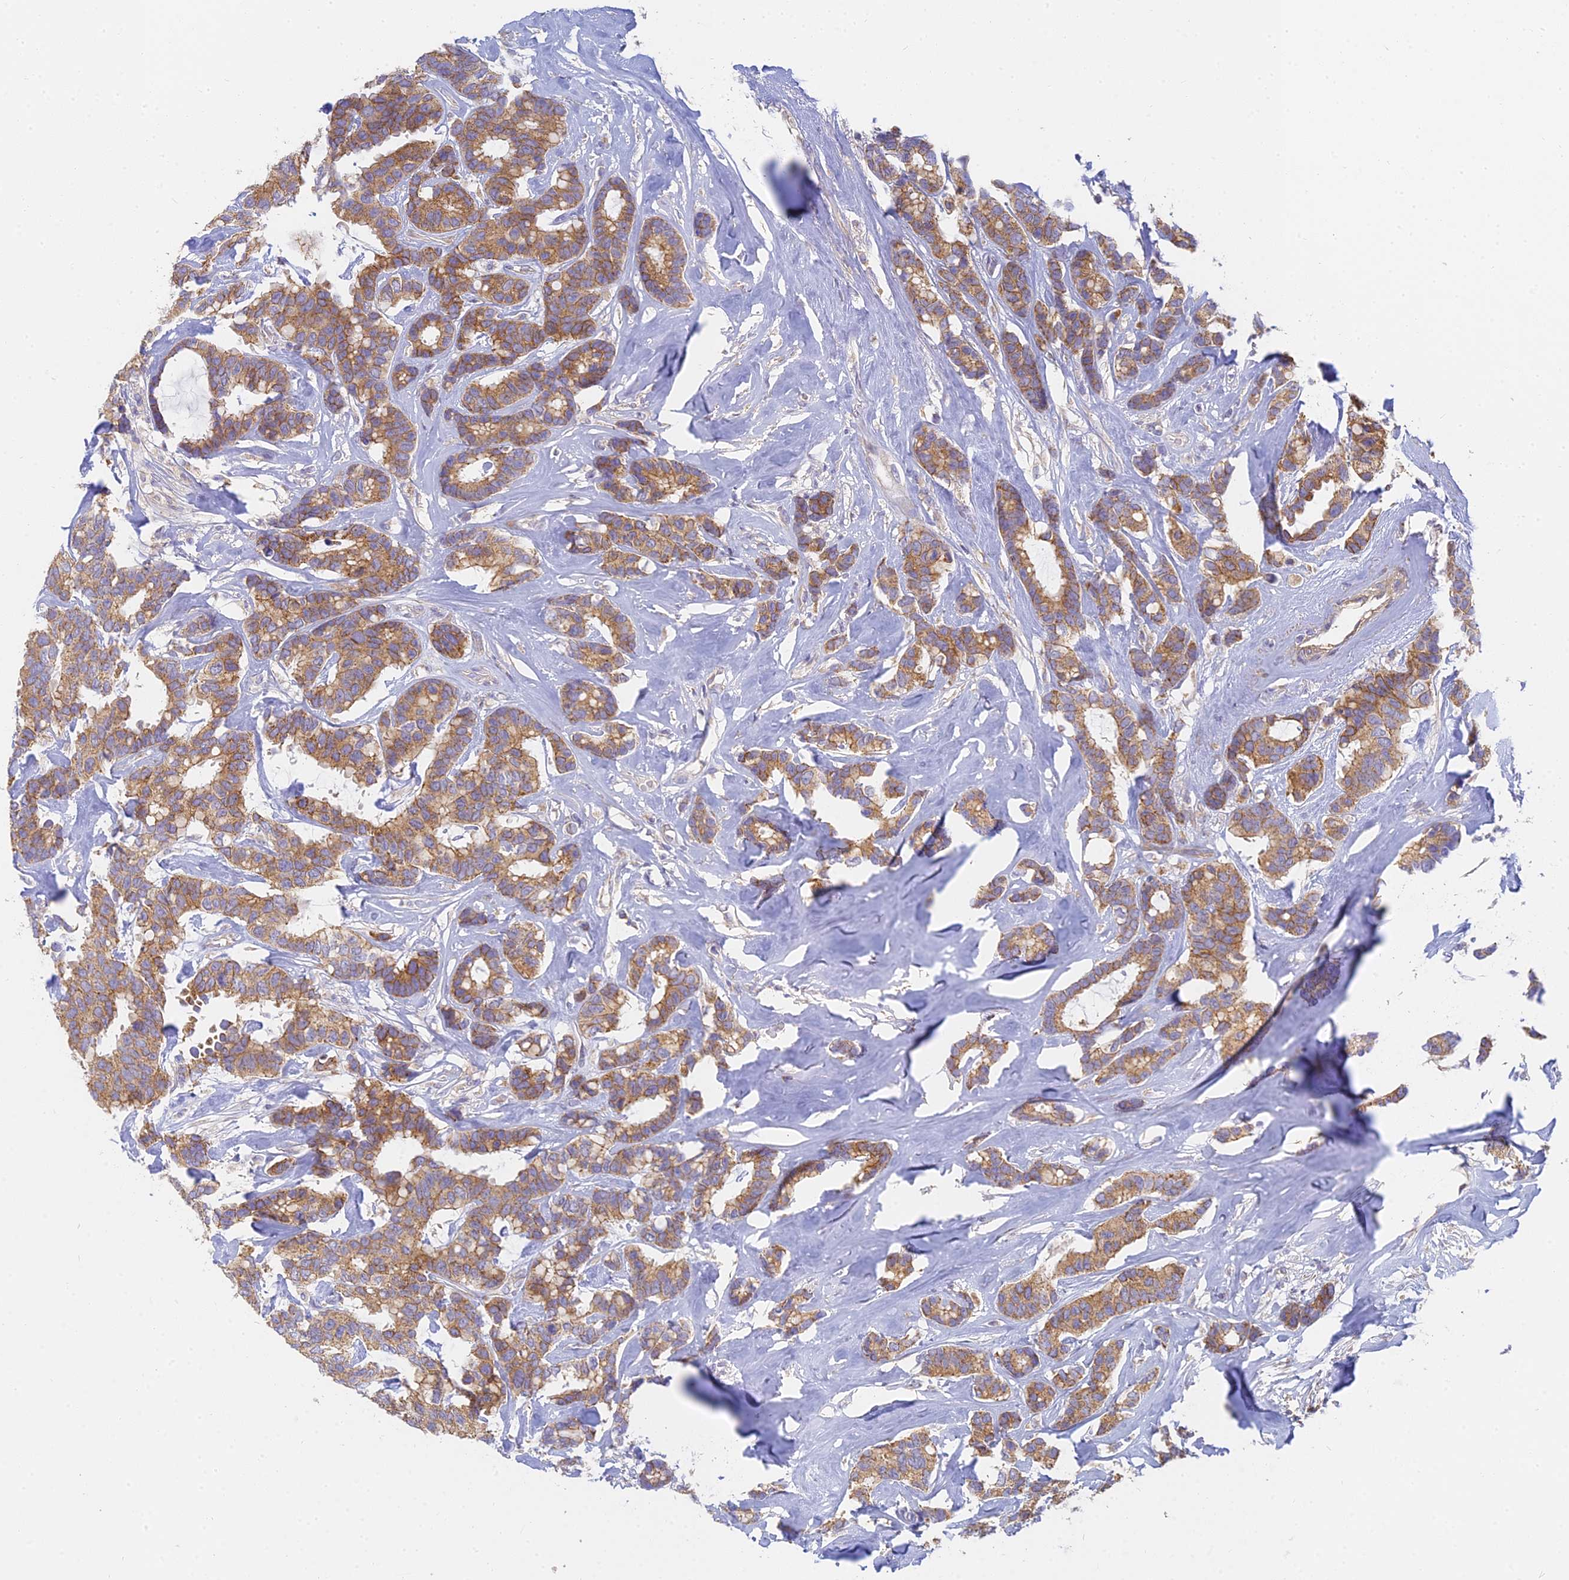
{"staining": {"intensity": "moderate", "quantity": ">75%", "location": "cytoplasmic/membranous"}, "tissue": "breast cancer", "cell_type": "Tumor cells", "image_type": "cancer", "snomed": [{"axis": "morphology", "description": "Duct carcinoma"}, {"axis": "topography", "description": "Breast"}], "caption": "Breast cancer (invasive ductal carcinoma) was stained to show a protein in brown. There is medium levels of moderate cytoplasmic/membranous positivity in approximately >75% of tumor cells.", "gene": "MRPL15", "patient": {"sex": "female", "age": 87}}